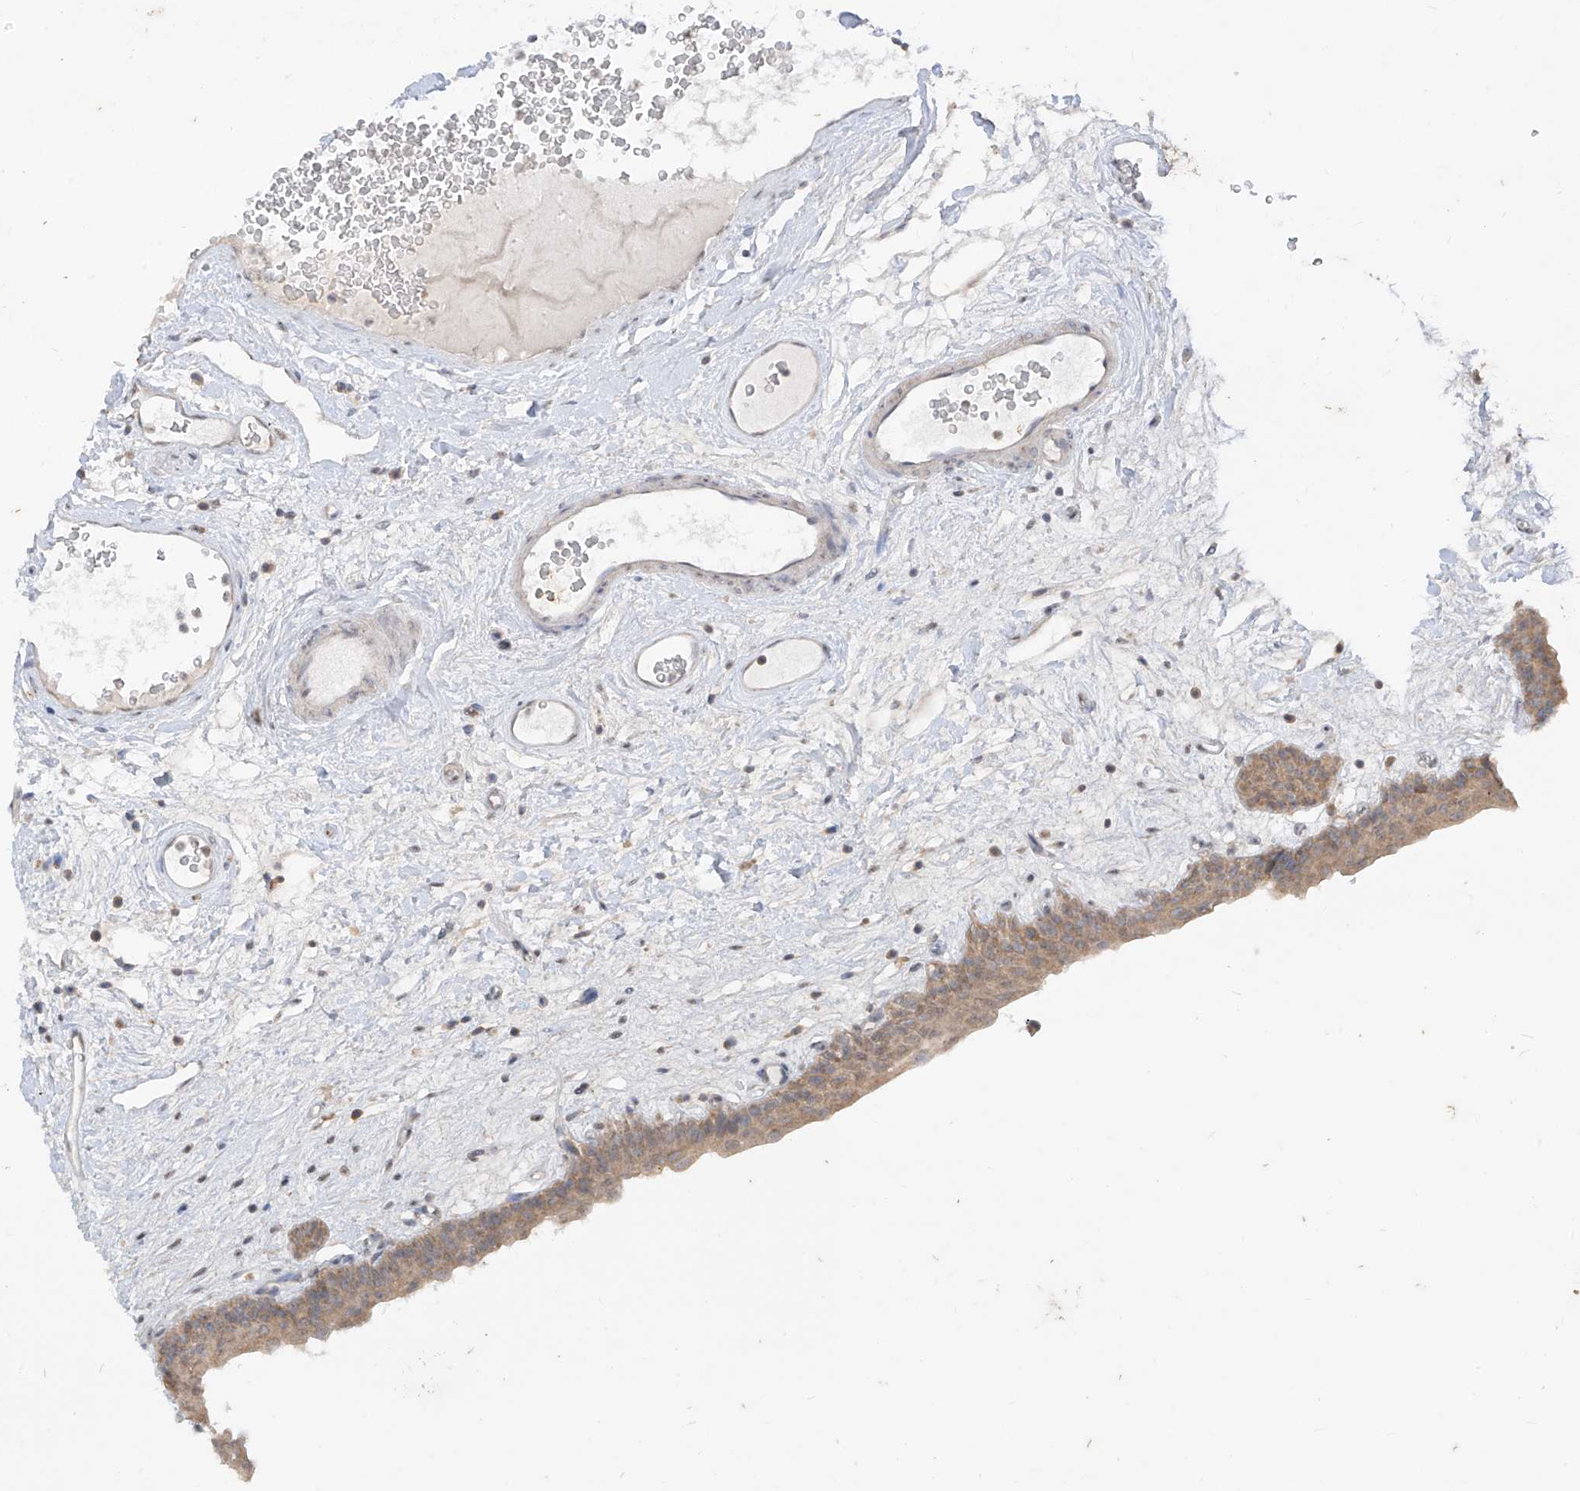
{"staining": {"intensity": "moderate", "quantity": ">75%", "location": "cytoplasmic/membranous"}, "tissue": "urinary bladder", "cell_type": "Urothelial cells", "image_type": "normal", "snomed": [{"axis": "morphology", "description": "Normal tissue, NOS"}, {"axis": "topography", "description": "Urinary bladder"}], "caption": "Urinary bladder stained with IHC demonstrates moderate cytoplasmic/membranous expression in about >75% of urothelial cells. (Brightfield microscopy of DAB IHC at high magnification).", "gene": "MTUS2", "patient": {"sex": "male", "age": 83}}